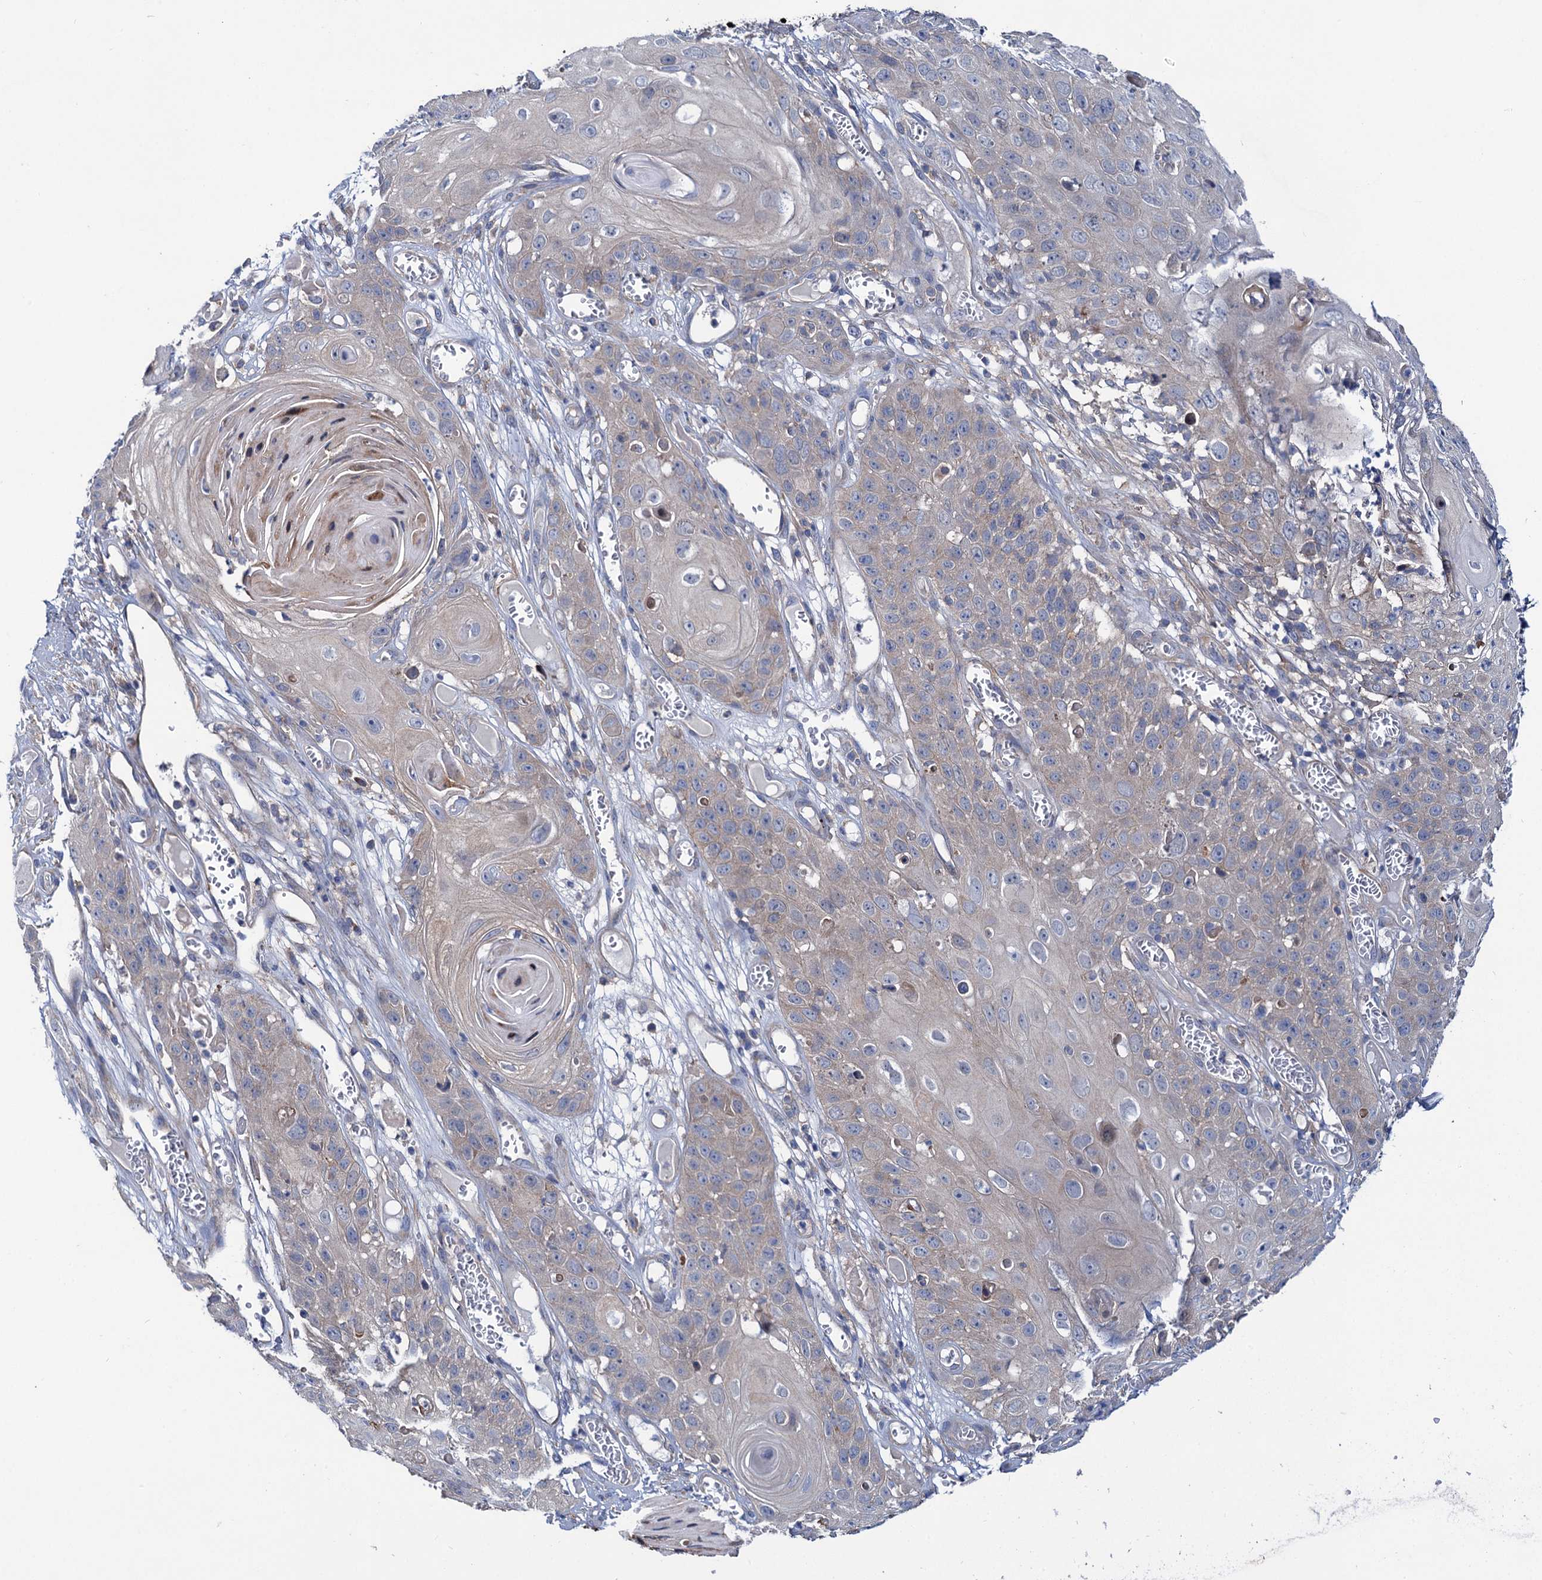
{"staining": {"intensity": "negative", "quantity": "none", "location": "none"}, "tissue": "skin cancer", "cell_type": "Tumor cells", "image_type": "cancer", "snomed": [{"axis": "morphology", "description": "Squamous cell carcinoma, NOS"}, {"axis": "topography", "description": "Skin"}], "caption": "Skin cancer (squamous cell carcinoma) was stained to show a protein in brown. There is no significant staining in tumor cells.", "gene": "TRIM55", "patient": {"sex": "male", "age": 55}}